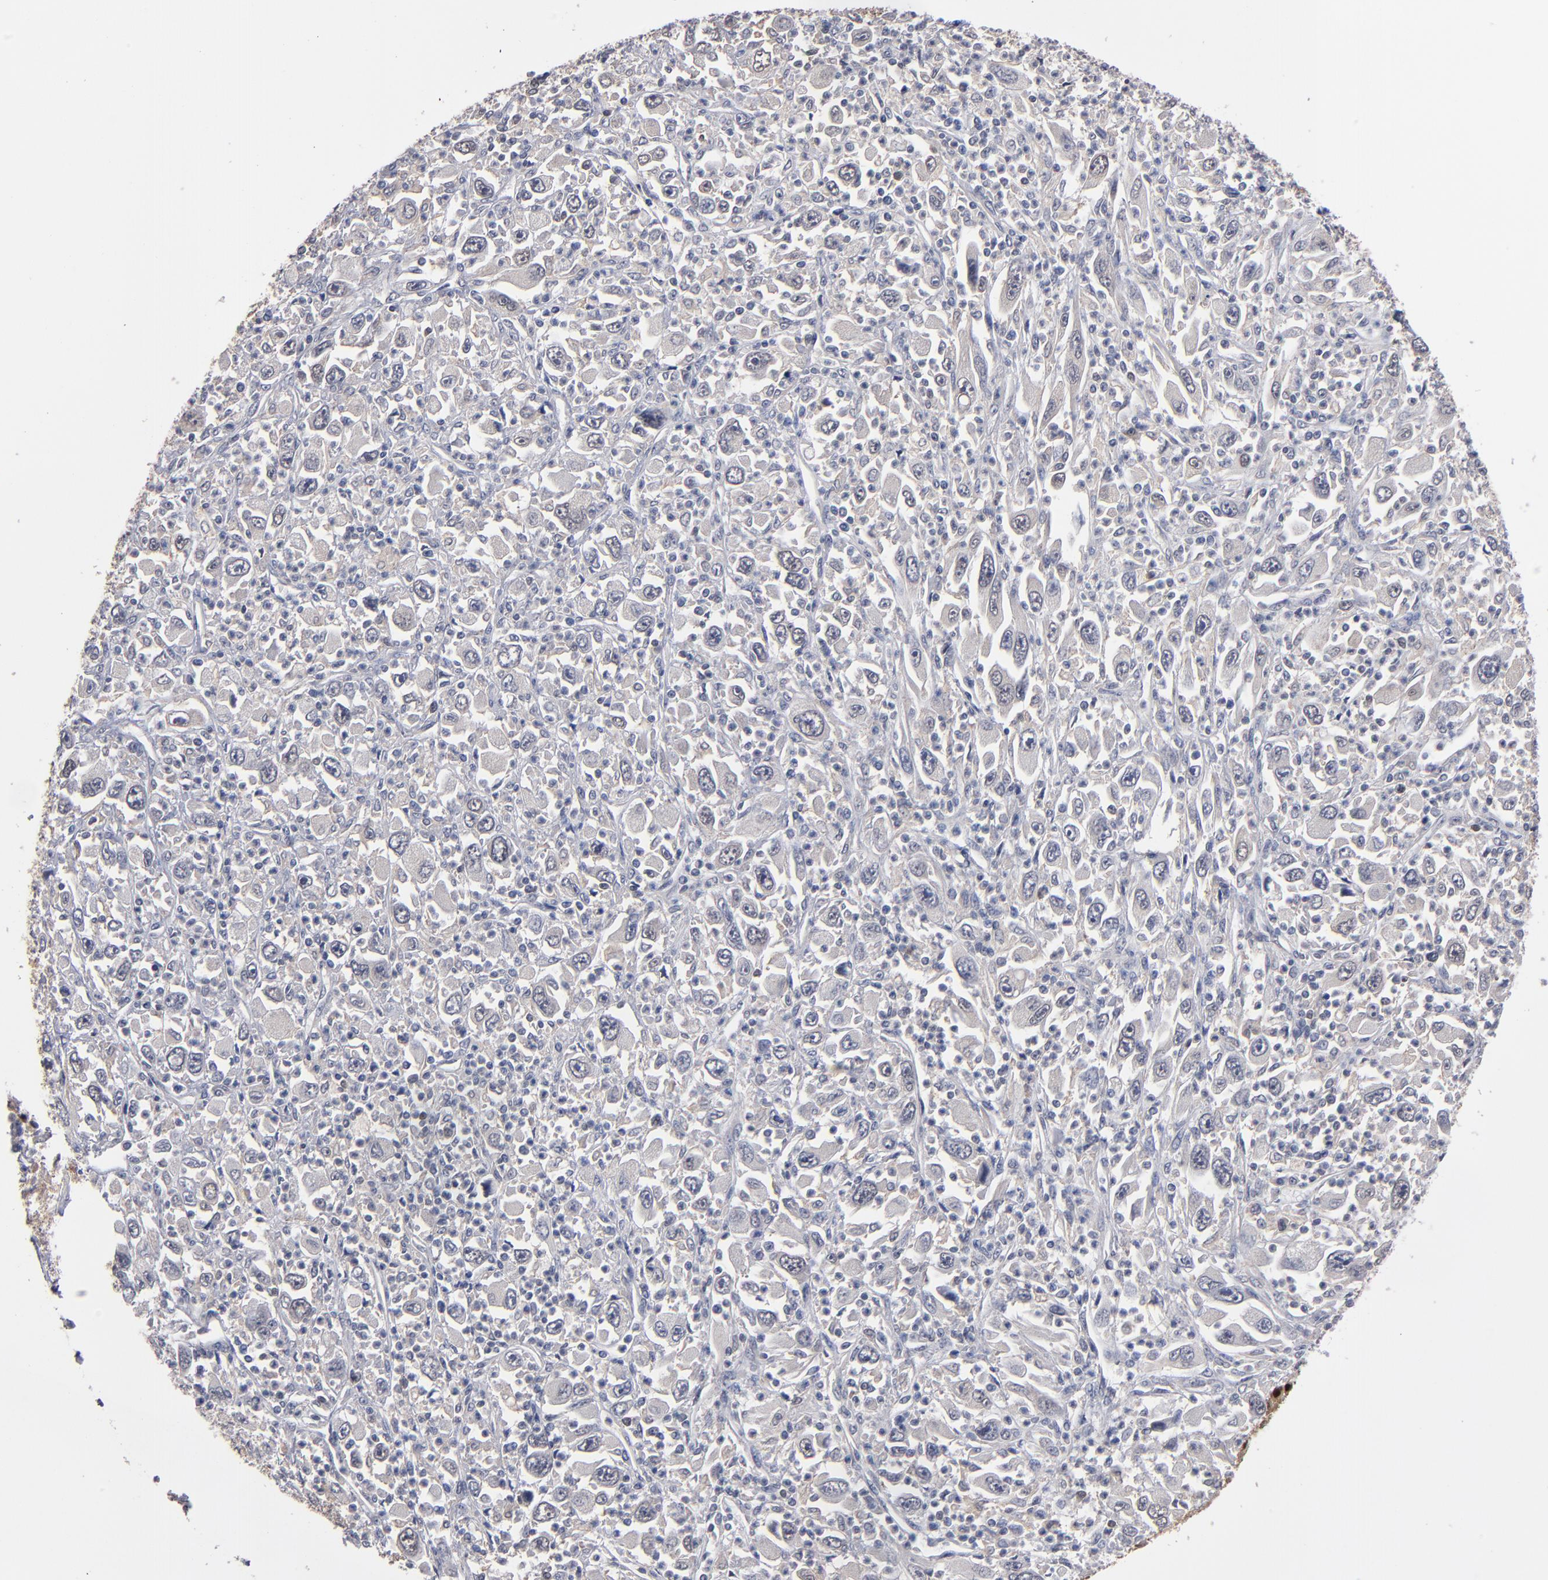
{"staining": {"intensity": "weak", "quantity": "<25%", "location": "cytoplasmic/membranous"}, "tissue": "melanoma", "cell_type": "Tumor cells", "image_type": "cancer", "snomed": [{"axis": "morphology", "description": "Malignant melanoma, Metastatic site"}, {"axis": "topography", "description": "Skin"}], "caption": "Photomicrograph shows no protein expression in tumor cells of melanoma tissue. (Stains: DAB immunohistochemistry (IHC) with hematoxylin counter stain, Microscopy: brightfield microscopy at high magnification).", "gene": "ALG13", "patient": {"sex": "female", "age": 56}}